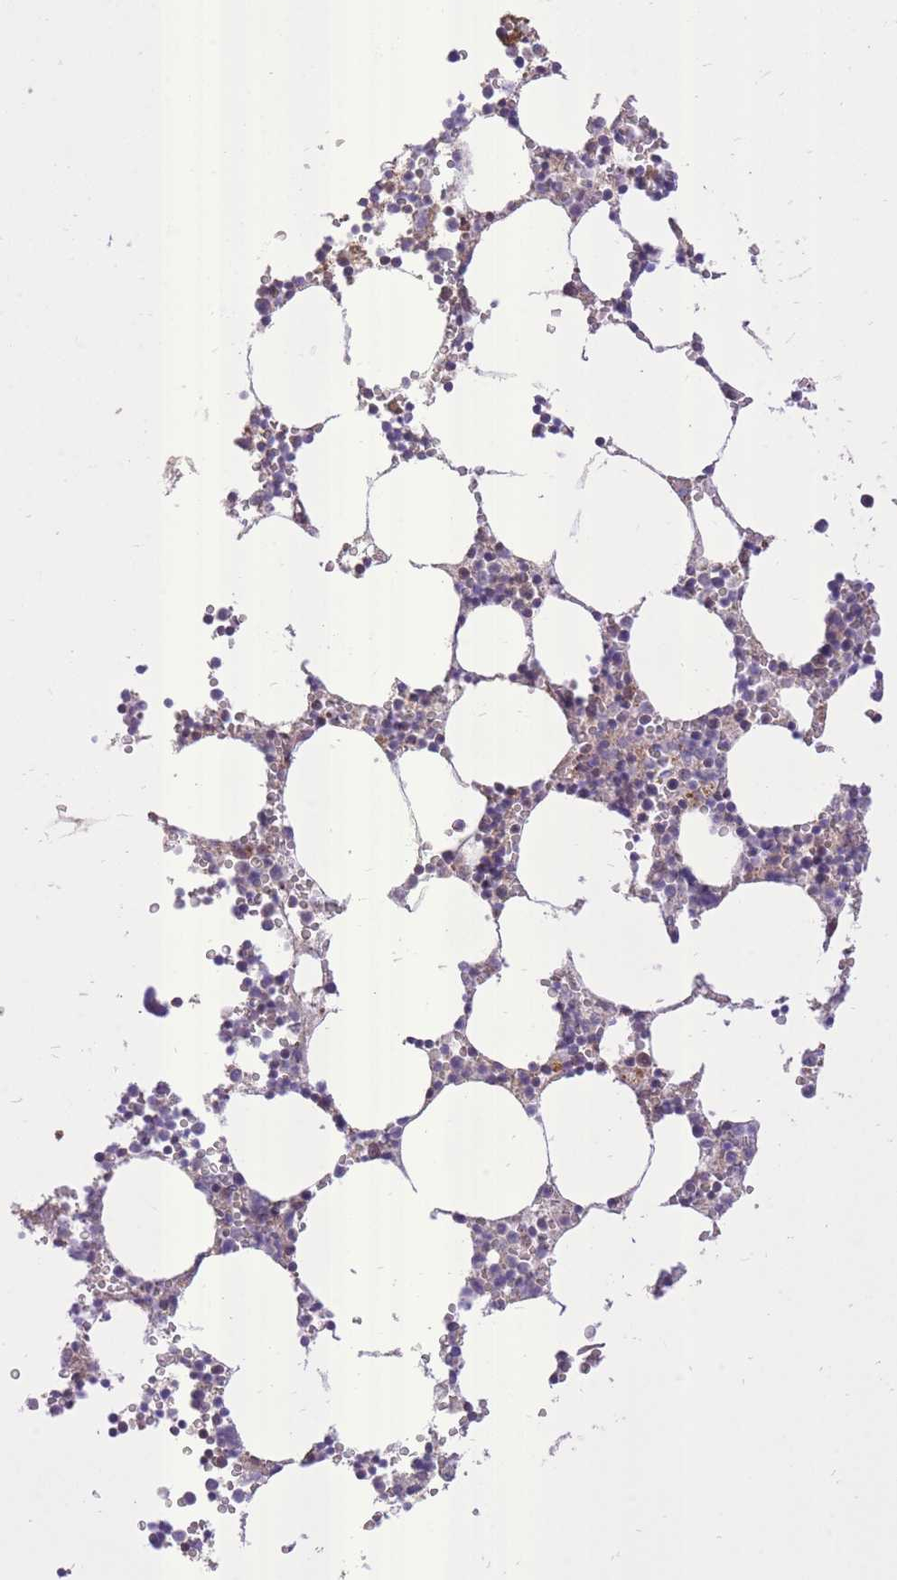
{"staining": {"intensity": "negative", "quantity": "none", "location": "none"}, "tissue": "bone marrow", "cell_type": "Hematopoietic cells", "image_type": "normal", "snomed": [{"axis": "morphology", "description": "Normal tissue, NOS"}, {"axis": "topography", "description": "Bone marrow"}], "caption": "Immunohistochemistry (IHC) of unremarkable bone marrow displays no expression in hematopoietic cells. (Brightfield microscopy of DAB (3,3'-diaminobenzidine) immunohistochemistry (IHC) at high magnification).", "gene": "SLC4A4", "patient": {"sex": "female", "age": 64}}